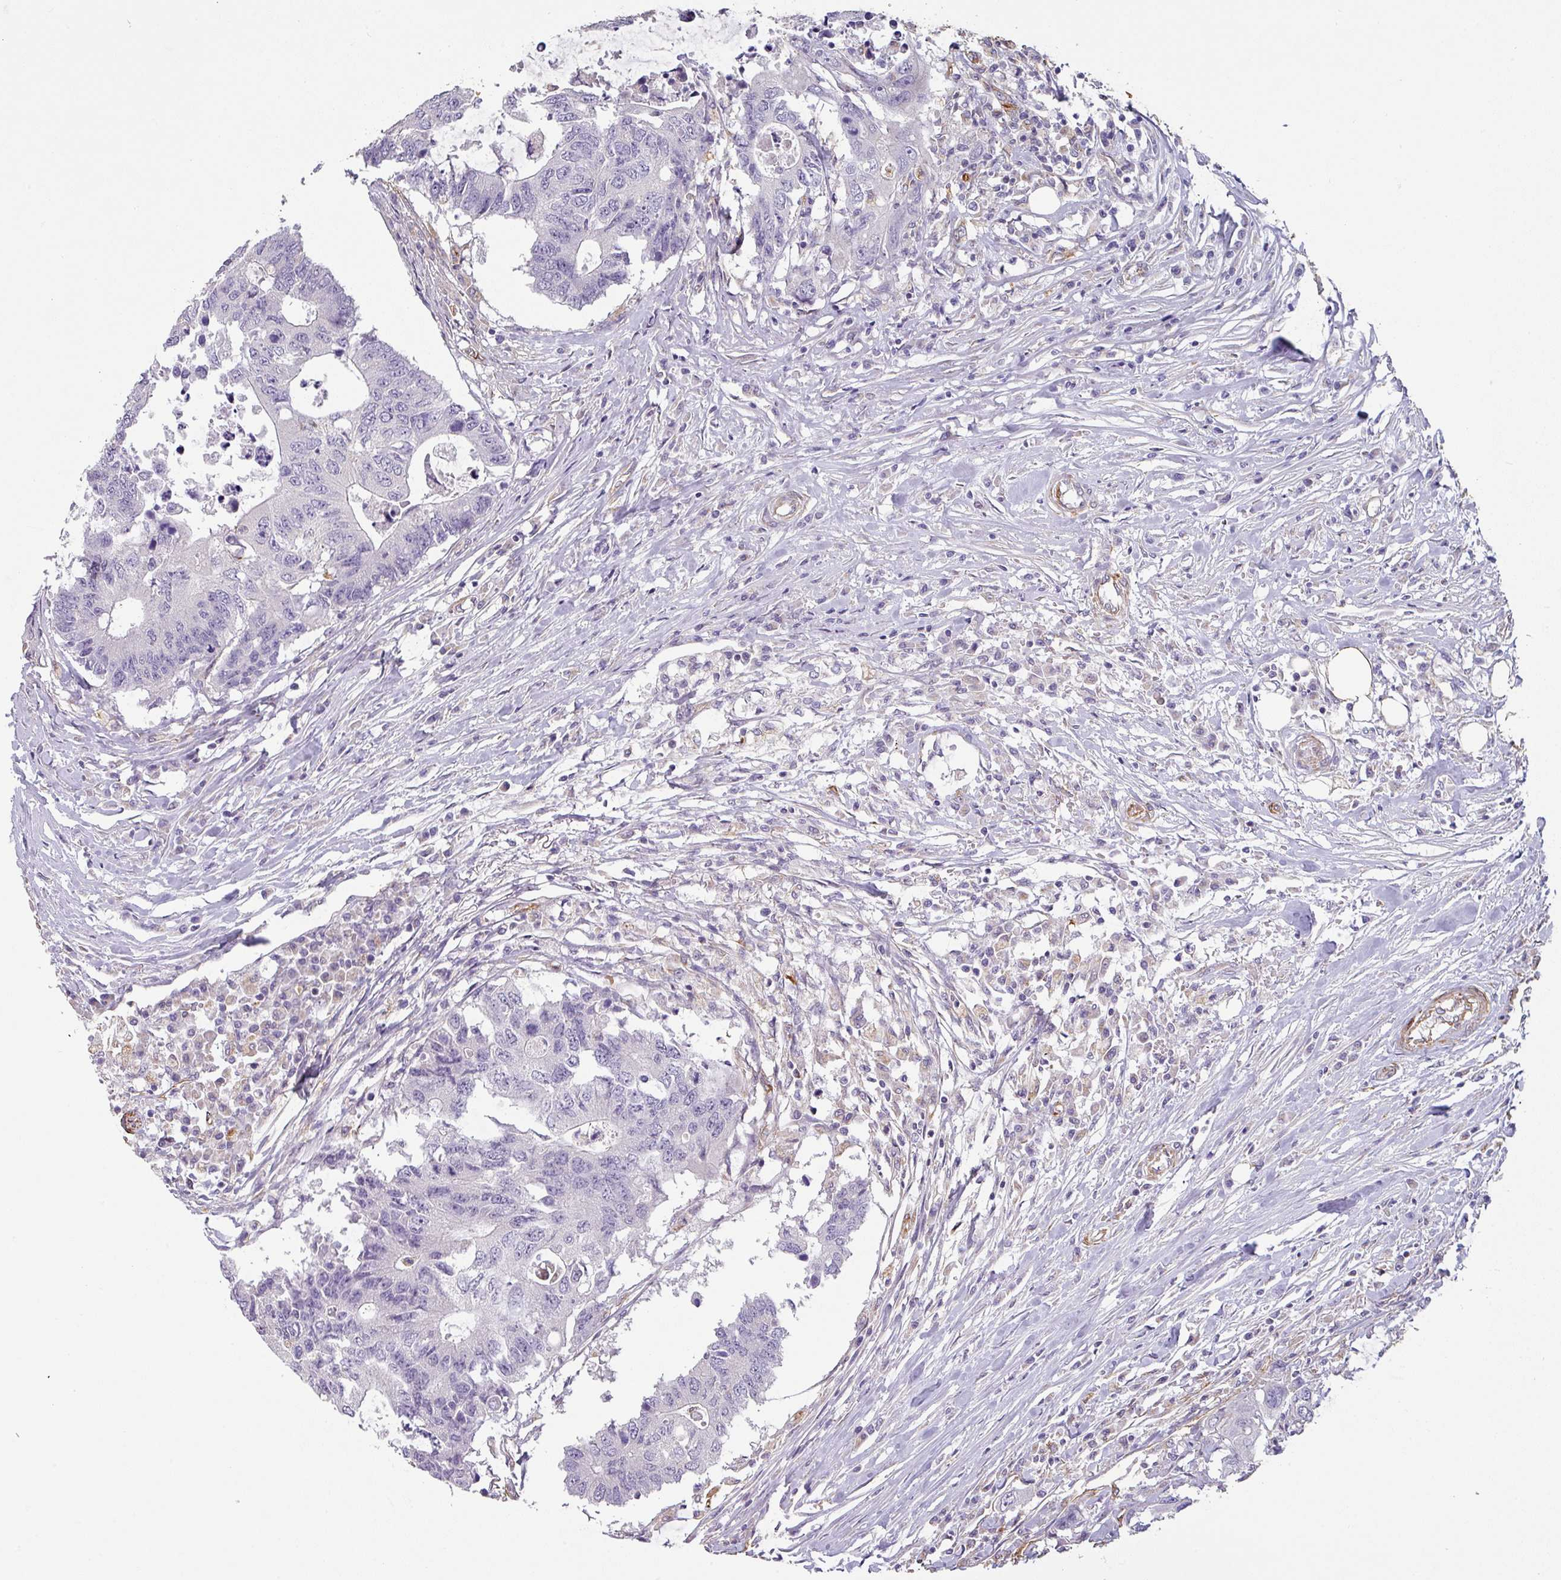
{"staining": {"intensity": "negative", "quantity": "none", "location": "none"}, "tissue": "colorectal cancer", "cell_type": "Tumor cells", "image_type": "cancer", "snomed": [{"axis": "morphology", "description": "Adenocarcinoma, NOS"}, {"axis": "topography", "description": "Colon"}], "caption": "This is an immunohistochemistry (IHC) micrograph of colorectal adenocarcinoma. There is no positivity in tumor cells.", "gene": "ZNF280C", "patient": {"sex": "male", "age": 71}}